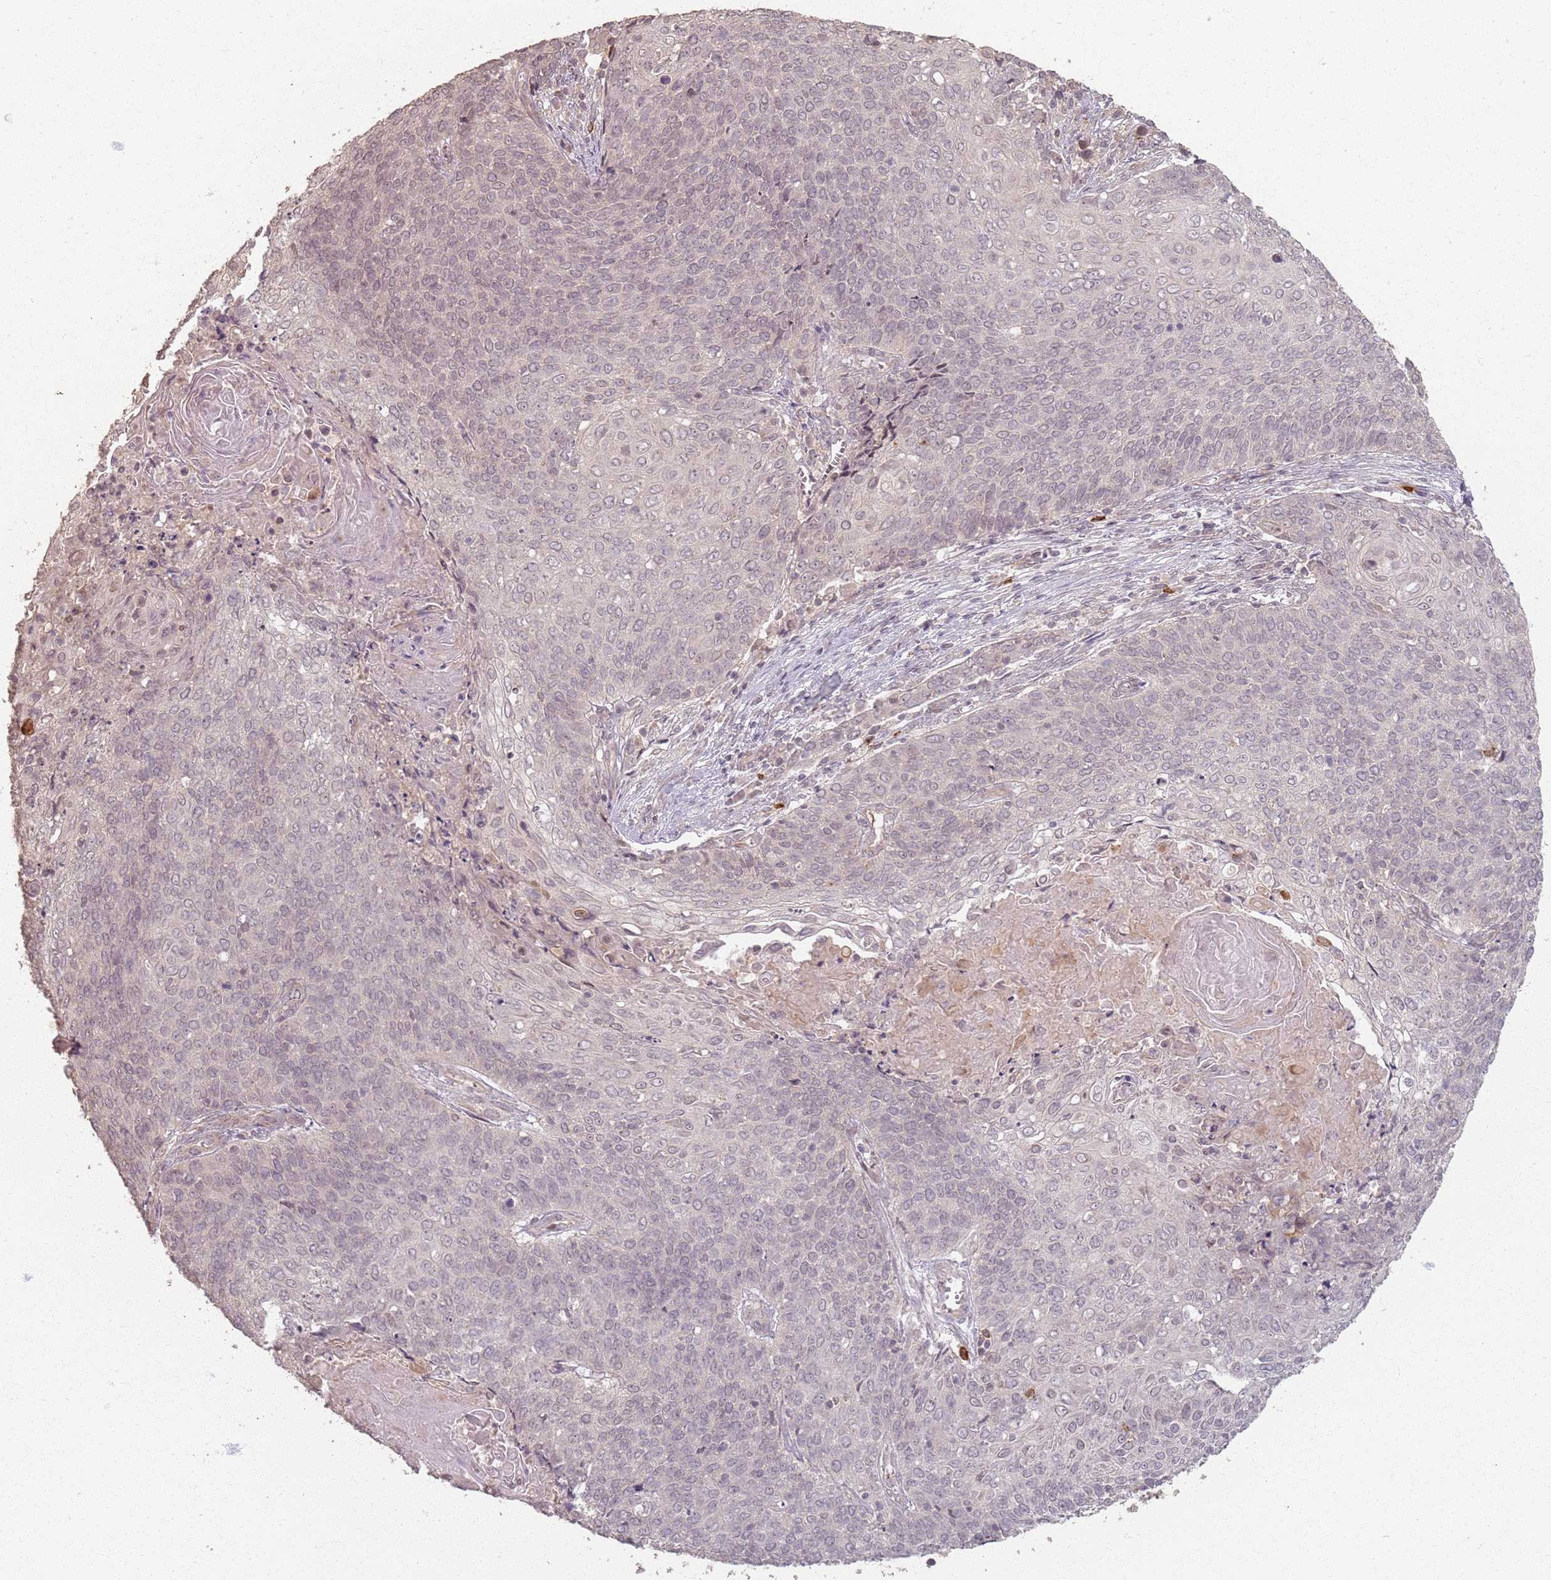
{"staining": {"intensity": "weak", "quantity": "<25%", "location": "cytoplasmic/membranous,nuclear"}, "tissue": "cervical cancer", "cell_type": "Tumor cells", "image_type": "cancer", "snomed": [{"axis": "morphology", "description": "Squamous cell carcinoma, NOS"}, {"axis": "topography", "description": "Cervix"}], "caption": "IHC histopathology image of neoplastic tissue: human cervical cancer stained with DAB displays no significant protein staining in tumor cells.", "gene": "CCDC168", "patient": {"sex": "female", "age": 39}}